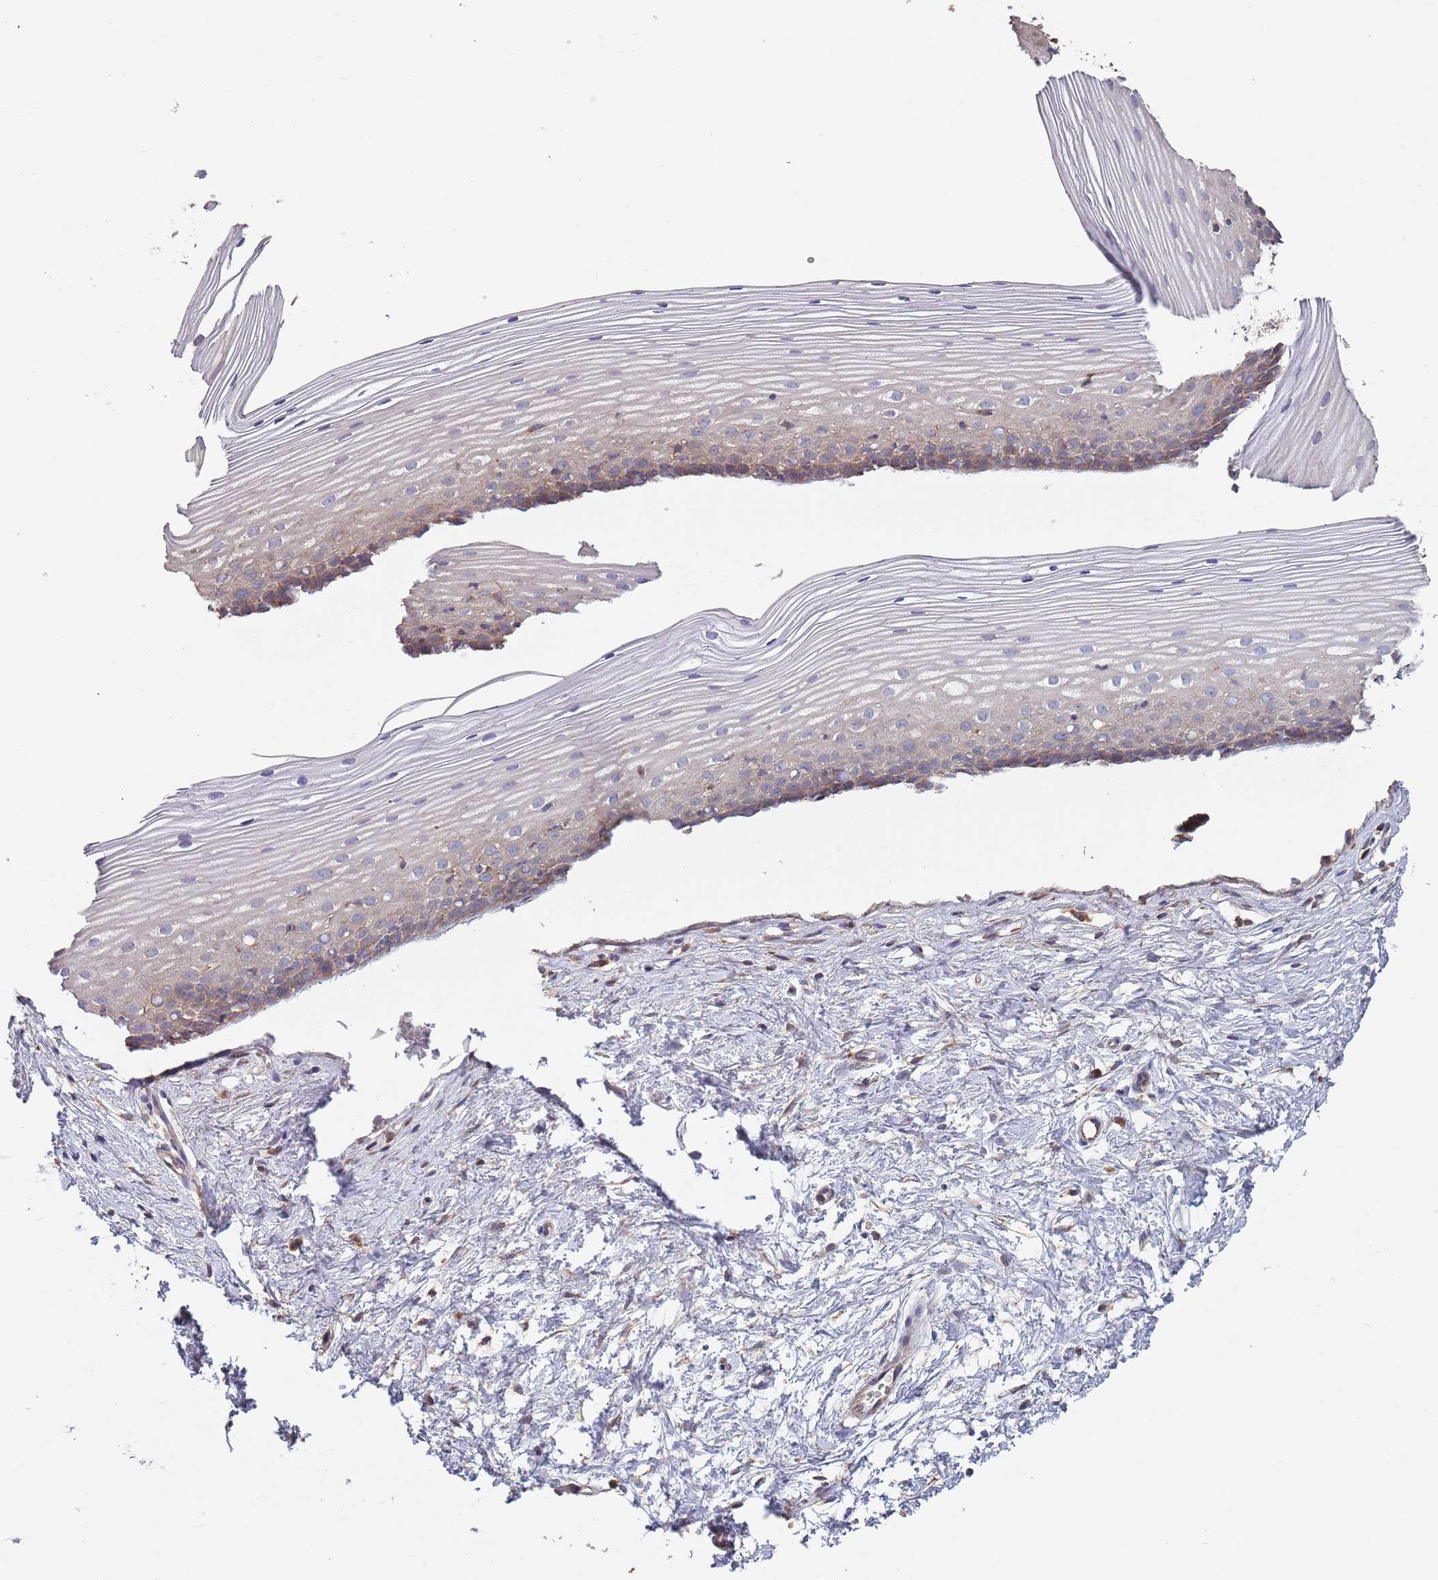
{"staining": {"intensity": "moderate", "quantity": ">75%", "location": "cytoplasmic/membranous"}, "tissue": "cervix", "cell_type": "Glandular cells", "image_type": "normal", "snomed": [{"axis": "morphology", "description": "Normal tissue, NOS"}, {"axis": "topography", "description": "Cervix"}], "caption": "Immunohistochemistry micrograph of benign cervix: cervix stained using IHC displays medium levels of moderate protein expression localized specifically in the cytoplasmic/membranous of glandular cells, appearing as a cytoplasmic/membranous brown color.", "gene": "GDI1", "patient": {"sex": "female", "age": 40}}